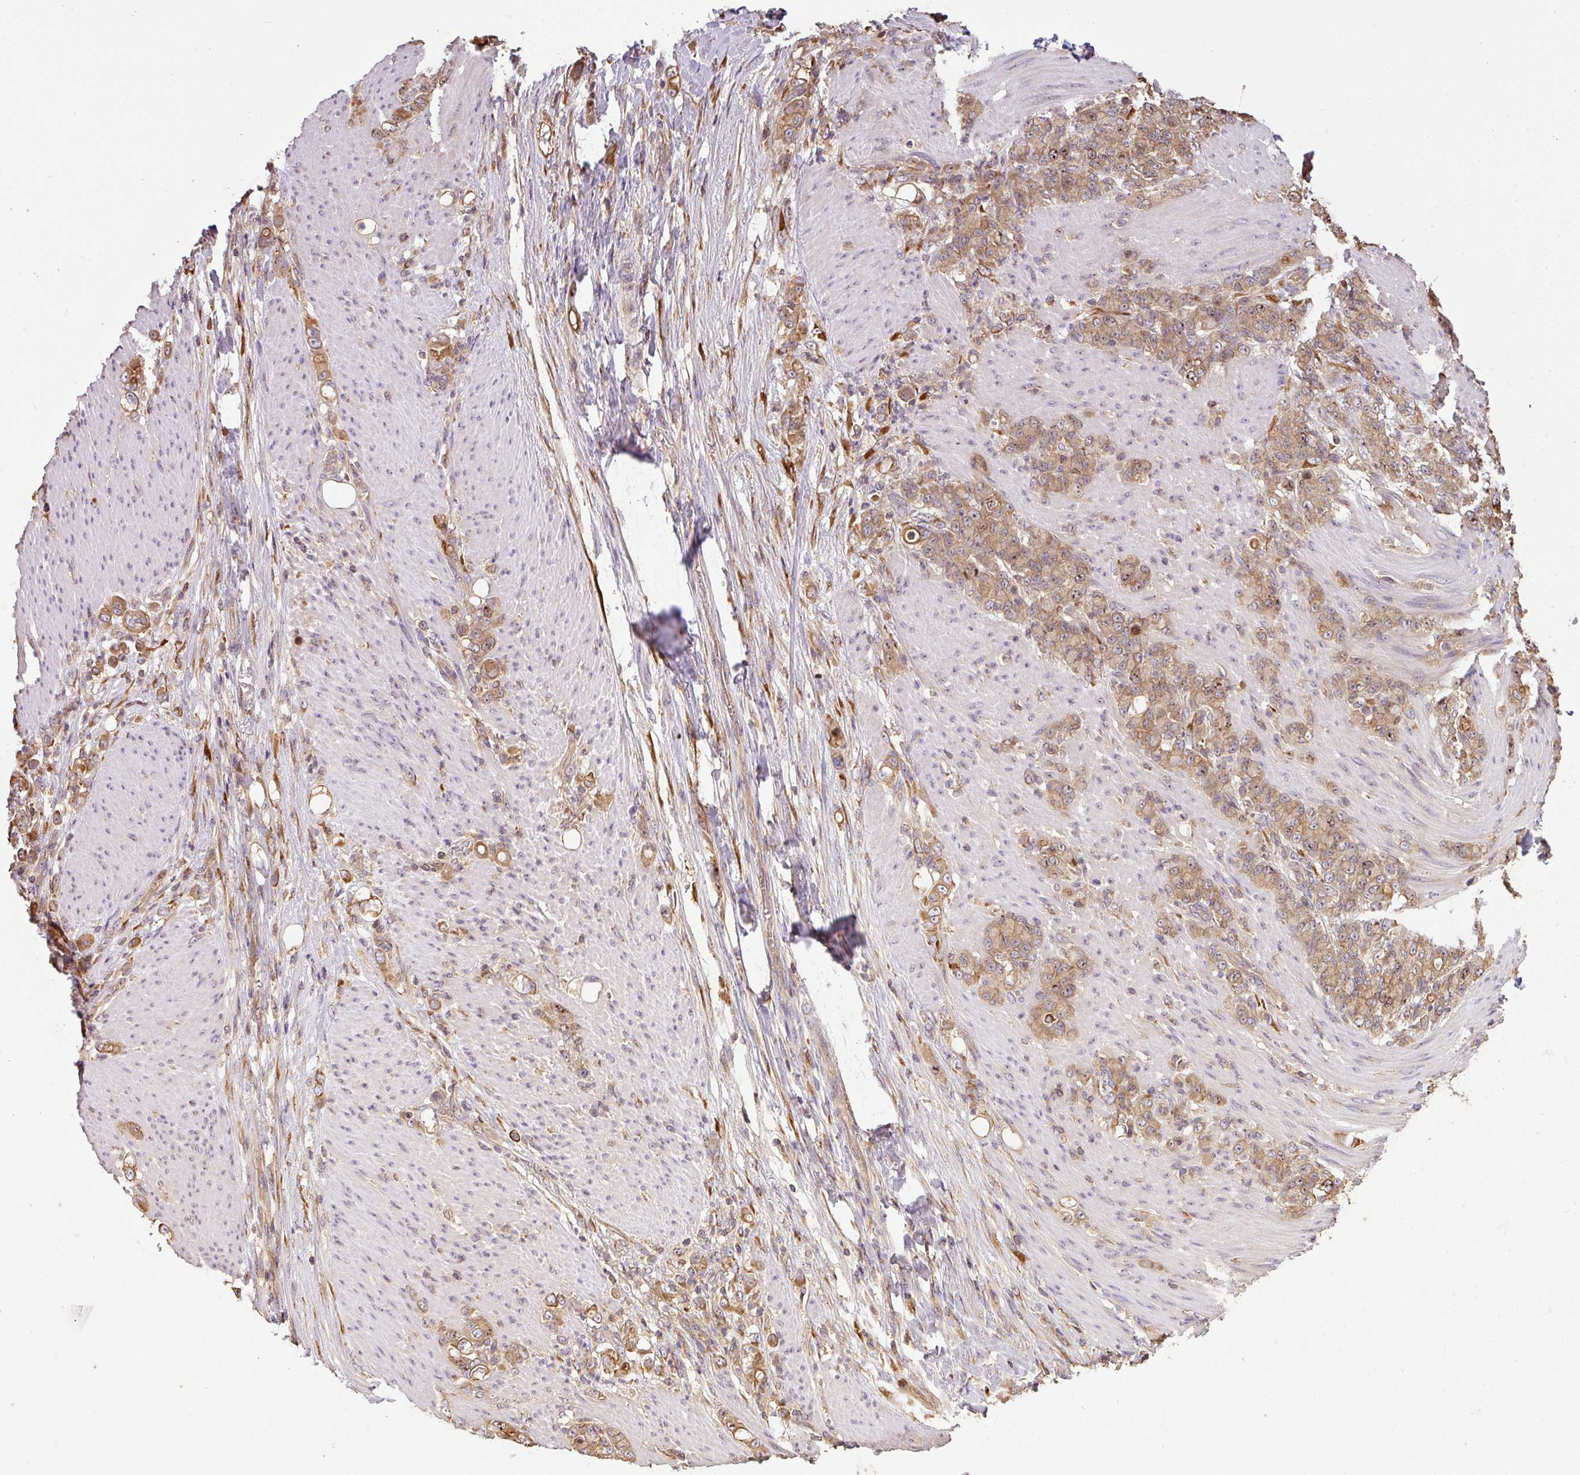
{"staining": {"intensity": "moderate", "quantity": ">75%", "location": "cytoplasmic/membranous,nuclear"}, "tissue": "stomach cancer", "cell_type": "Tumor cells", "image_type": "cancer", "snomed": [{"axis": "morphology", "description": "Adenocarcinoma, NOS"}, {"axis": "topography", "description": "Stomach"}], "caption": "Immunohistochemical staining of adenocarcinoma (stomach) exhibits medium levels of moderate cytoplasmic/membranous and nuclear protein positivity in about >75% of tumor cells.", "gene": "VENTX", "patient": {"sex": "female", "age": 79}}